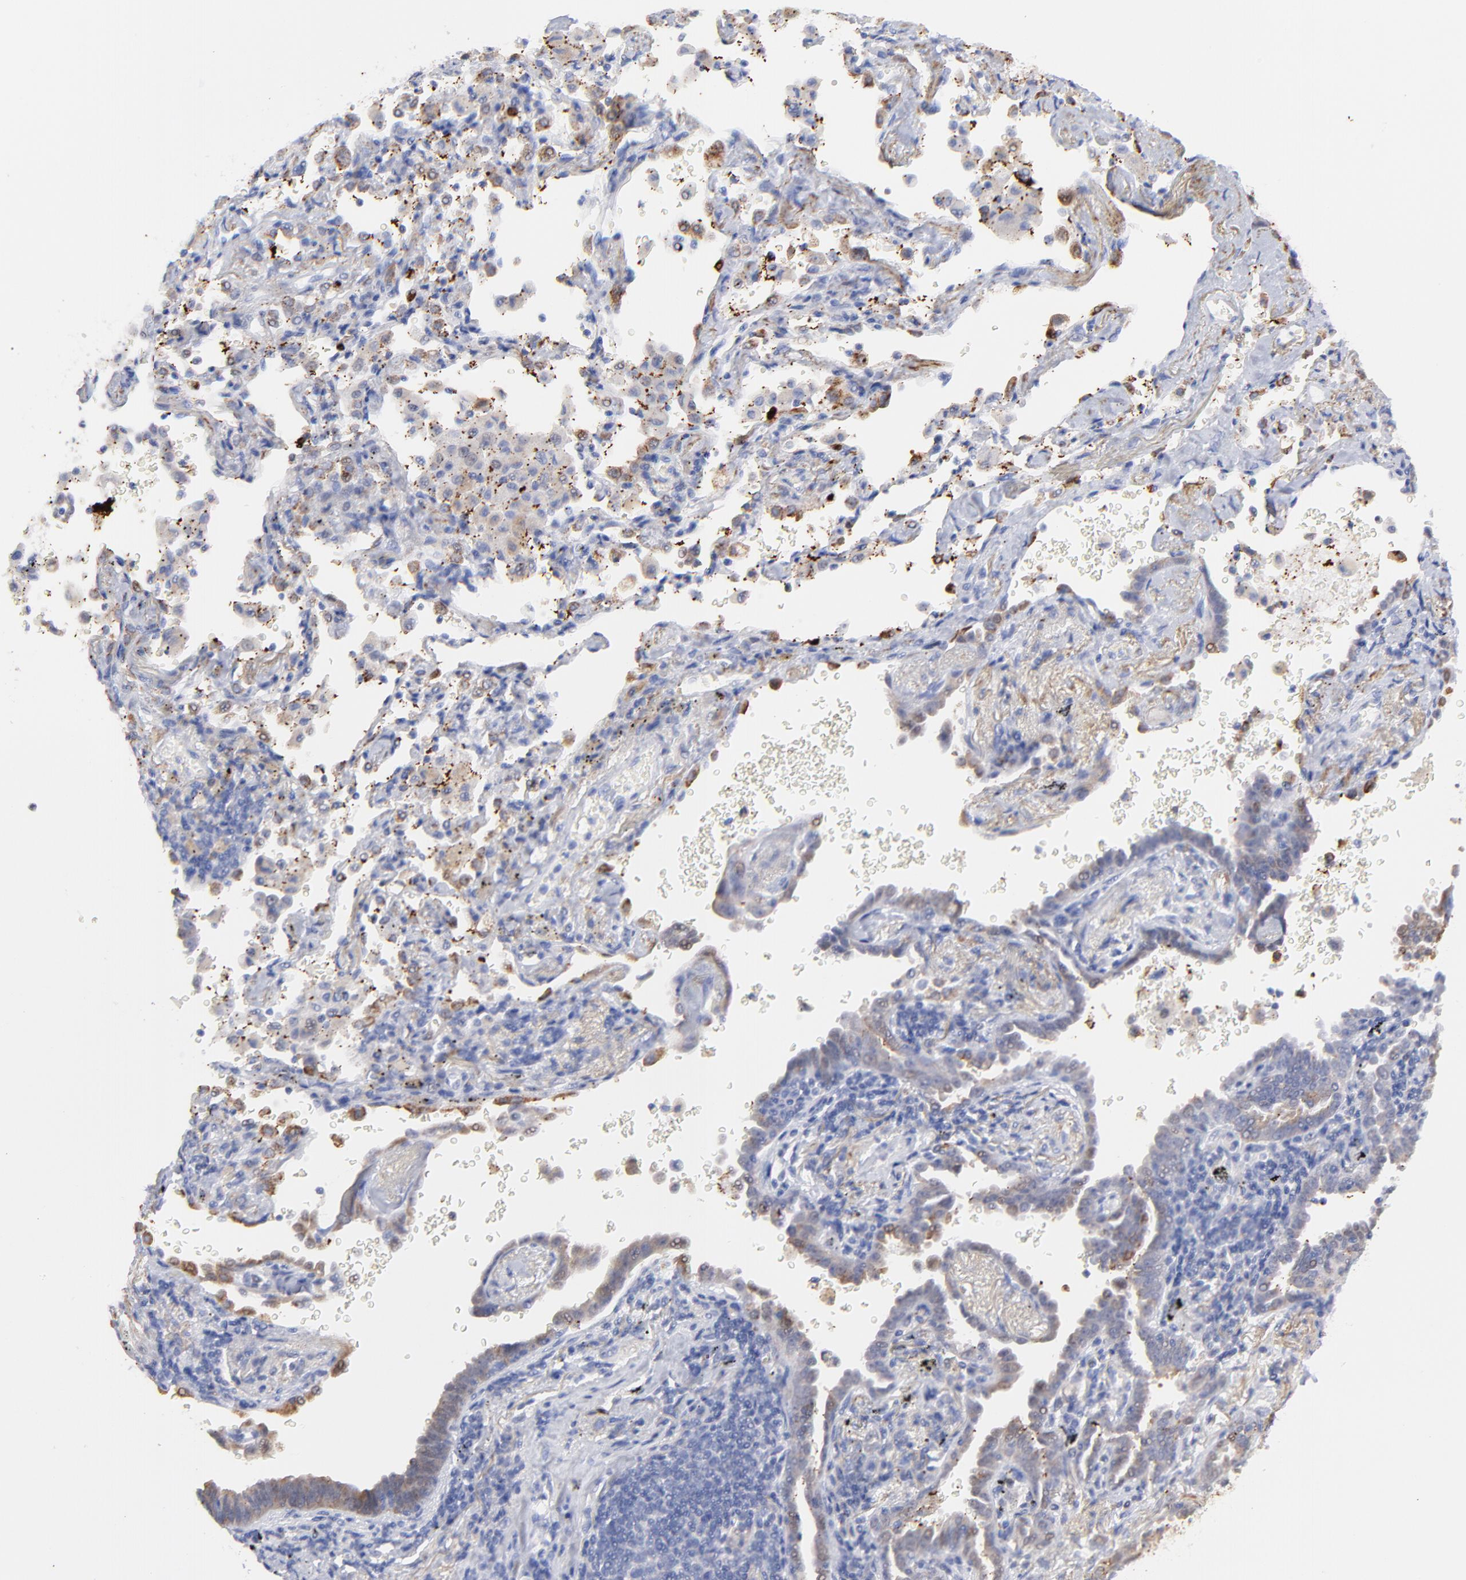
{"staining": {"intensity": "weak", "quantity": "25%-75%", "location": "cytoplasmic/membranous"}, "tissue": "lung cancer", "cell_type": "Tumor cells", "image_type": "cancer", "snomed": [{"axis": "morphology", "description": "Adenocarcinoma, NOS"}, {"axis": "topography", "description": "Lung"}], "caption": "DAB immunohistochemical staining of lung cancer exhibits weak cytoplasmic/membranous protein staining in about 25%-75% of tumor cells. (Stains: DAB in brown, nuclei in blue, Microscopy: brightfield microscopy at high magnification).", "gene": "CFAP57", "patient": {"sex": "female", "age": 64}}